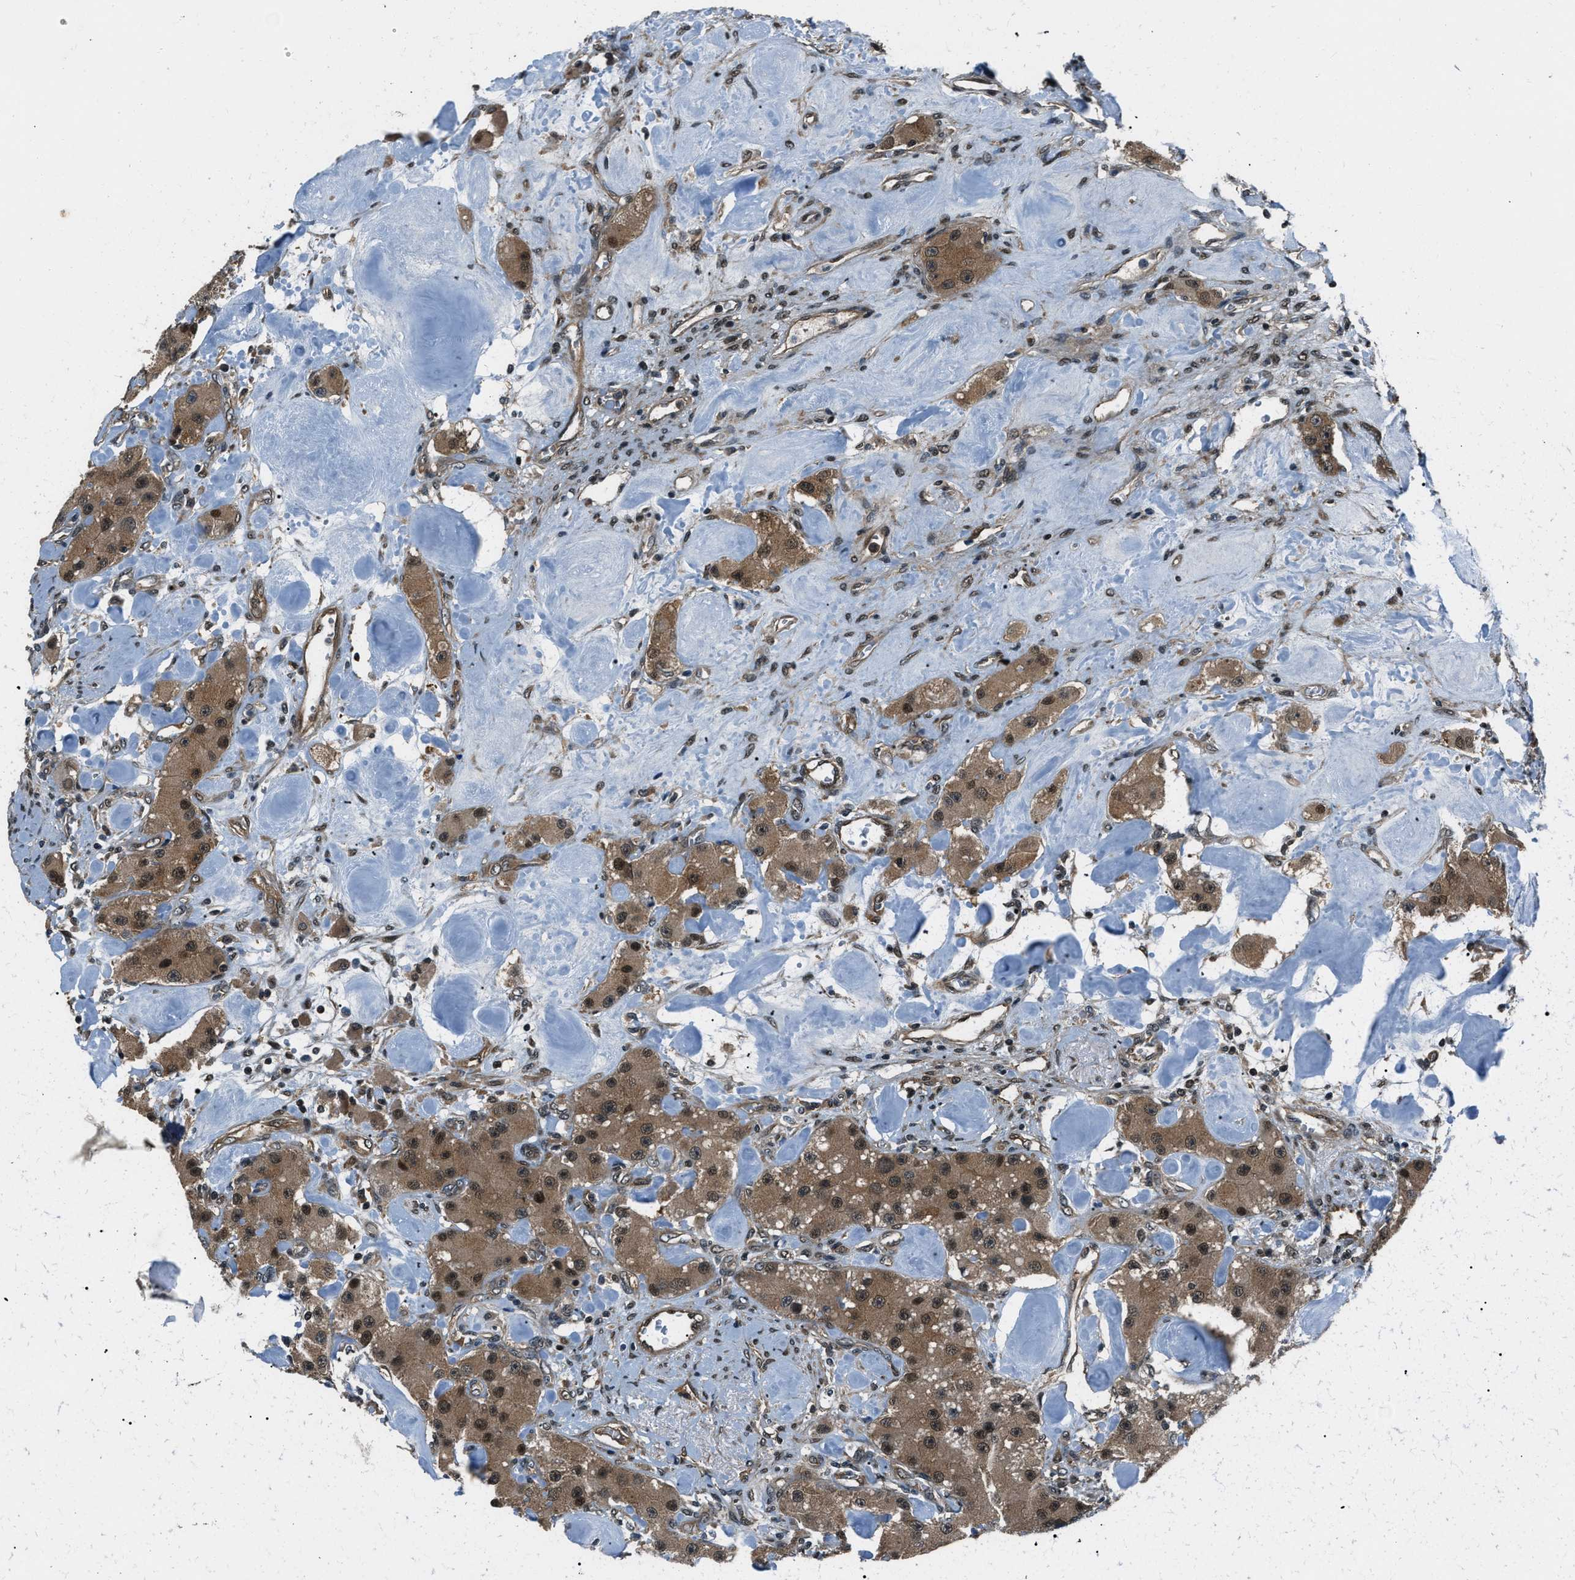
{"staining": {"intensity": "moderate", "quantity": ">75%", "location": "cytoplasmic/membranous,nuclear"}, "tissue": "carcinoid", "cell_type": "Tumor cells", "image_type": "cancer", "snomed": [{"axis": "morphology", "description": "Carcinoid, malignant, NOS"}, {"axis": "topography", "description": "Pancreas"}], "caption": "Tumor cells display moderate cytoplasmic/membranous and nuclear staining in approximately >75% of cells in carcinoid (malignant). Immunohistochemistry stains the protein in brown and the nuclei are stained blue.", "gene": "NUDCD3", "patient": {"sex": "male", "age": 41}}